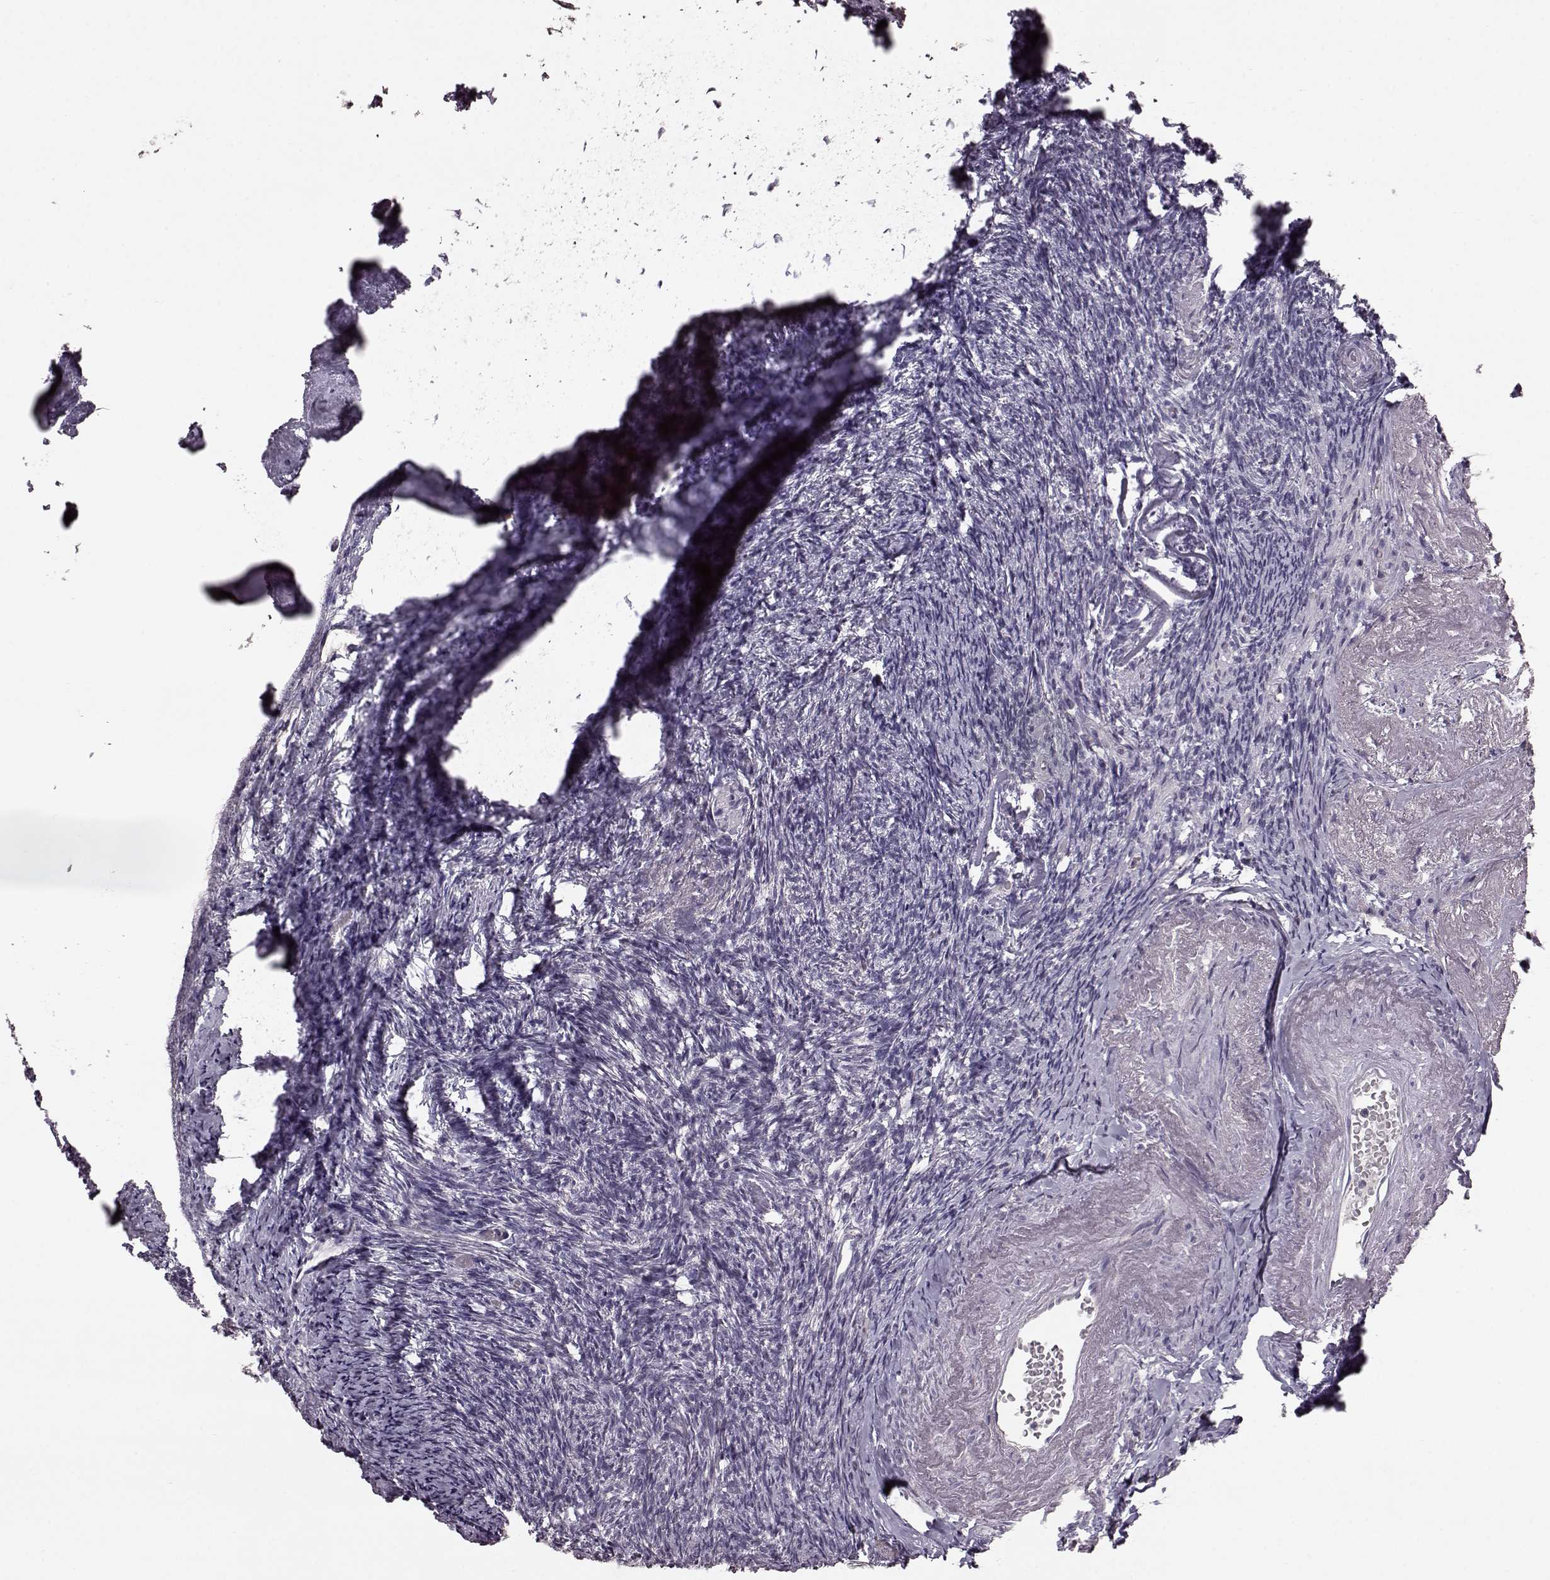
{"staining": {"intensity": "negative", "quantity": "none", "location": "none"}, "tissue": "ovary", "cell_type": "Follicle cells", "image_type": "normal", "snomed": [{"axis": "morphology", "description": "Normal tissue, NOS"}, {"axis": "topography", "description": "Ovary"}], "caption": "Immunohistochemistry (IHC) photomicrograph of normal ovary: ovary stained with DAB (3,3'-diaminobenzidine) exhibits no significant protein expression in follicle cells.", "gene": "PDCD1", "patient": {"sex": "female", "age": 72}}